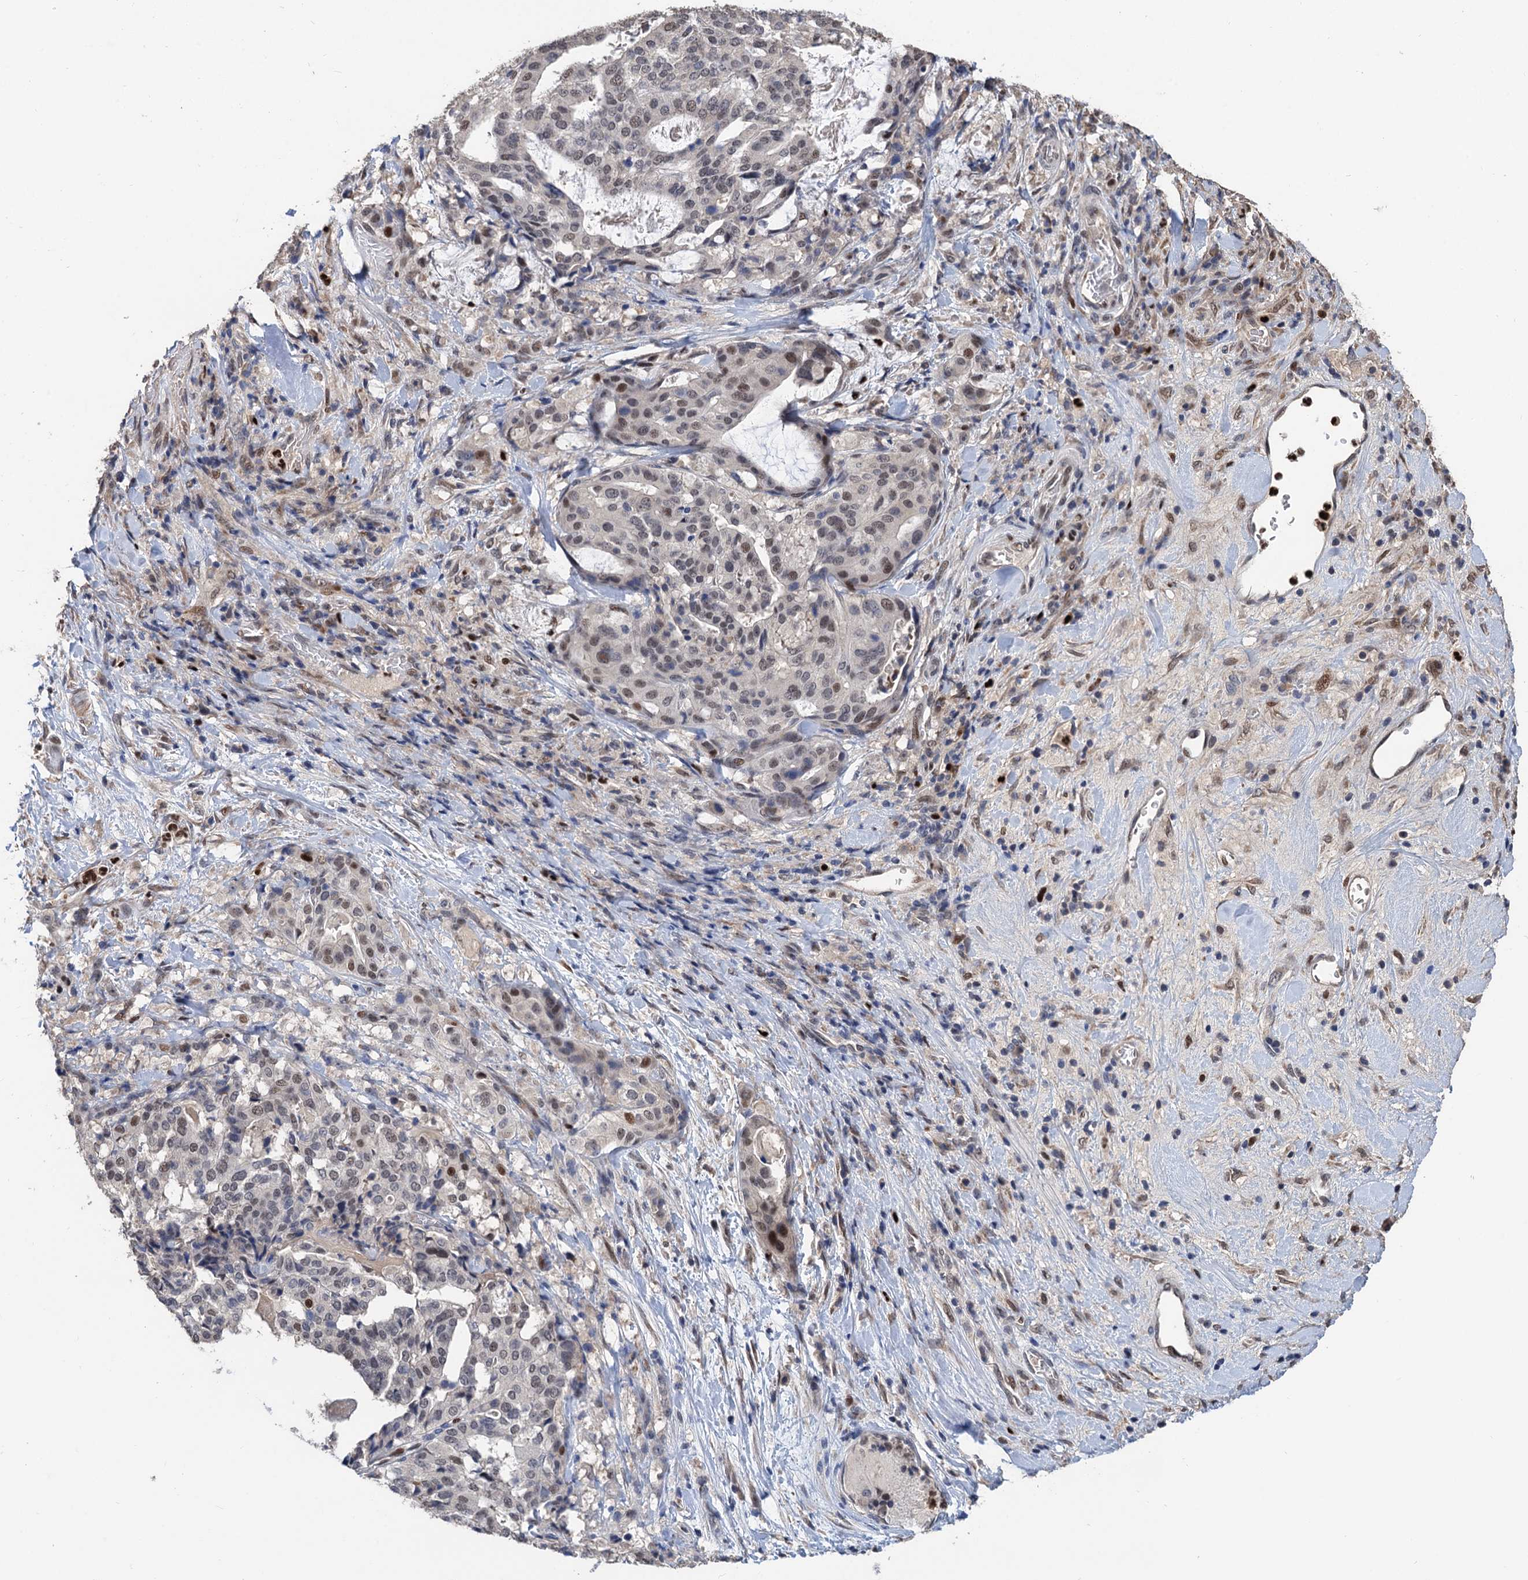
{"staining": {"intensity": "moderate", "quantity": "25%-75%", "location": "nuclear"}, "tissue": "stomach cancer", "cell_type": "Tumor cells", "image_type": "cancer", "snomed": [{"axis": "morphology", "description": "Adenocarcinoma, NOS"}, {"axis": "topography", "description": "Stomach"}], "caption": "Protein staining of stomach adenocarcinoma tissue reveals moderate nuclear positivity in about 25%-75% of tumor cells.", "gene": "TSEN34", "patient": {"sex": "male", "age": 48}}